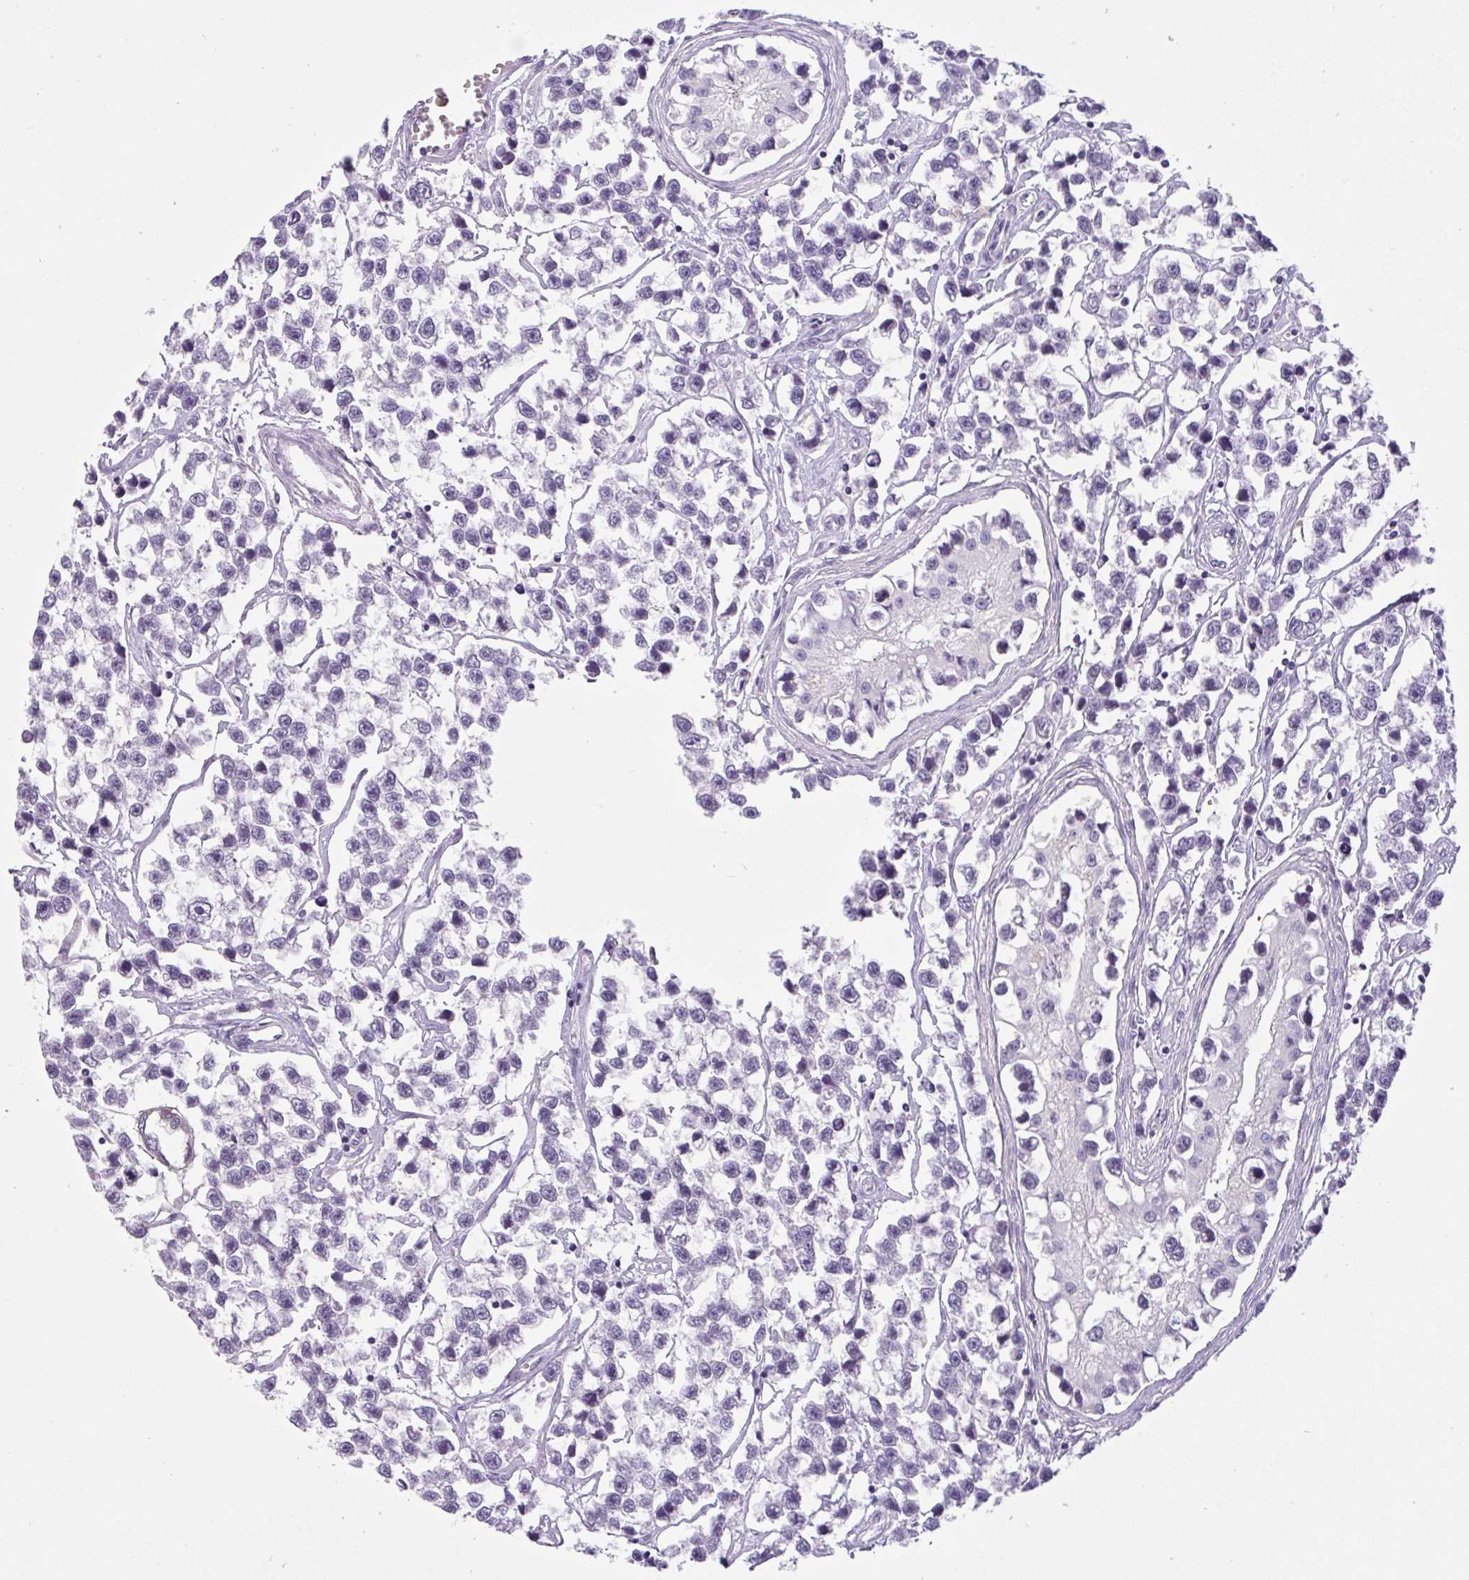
{"staining": {"intensity": "negative", "quantity": "none", "location": "none"}, "tissue": "testis cancer", "cell_type": "Tumor cells", "image_type": "cancer", "snomed": [{"axis": "morphology", "description": "Seminoma, NOS"}, {"axis": "topography", "description": "Testis"}], "caption": "This is an immunohistochemistry (IHC) histopathology image of human testis cancer. There is no expression in tumor cells.", "gene": "CTSE", "patient": {"sex": "male", "age": 26}}